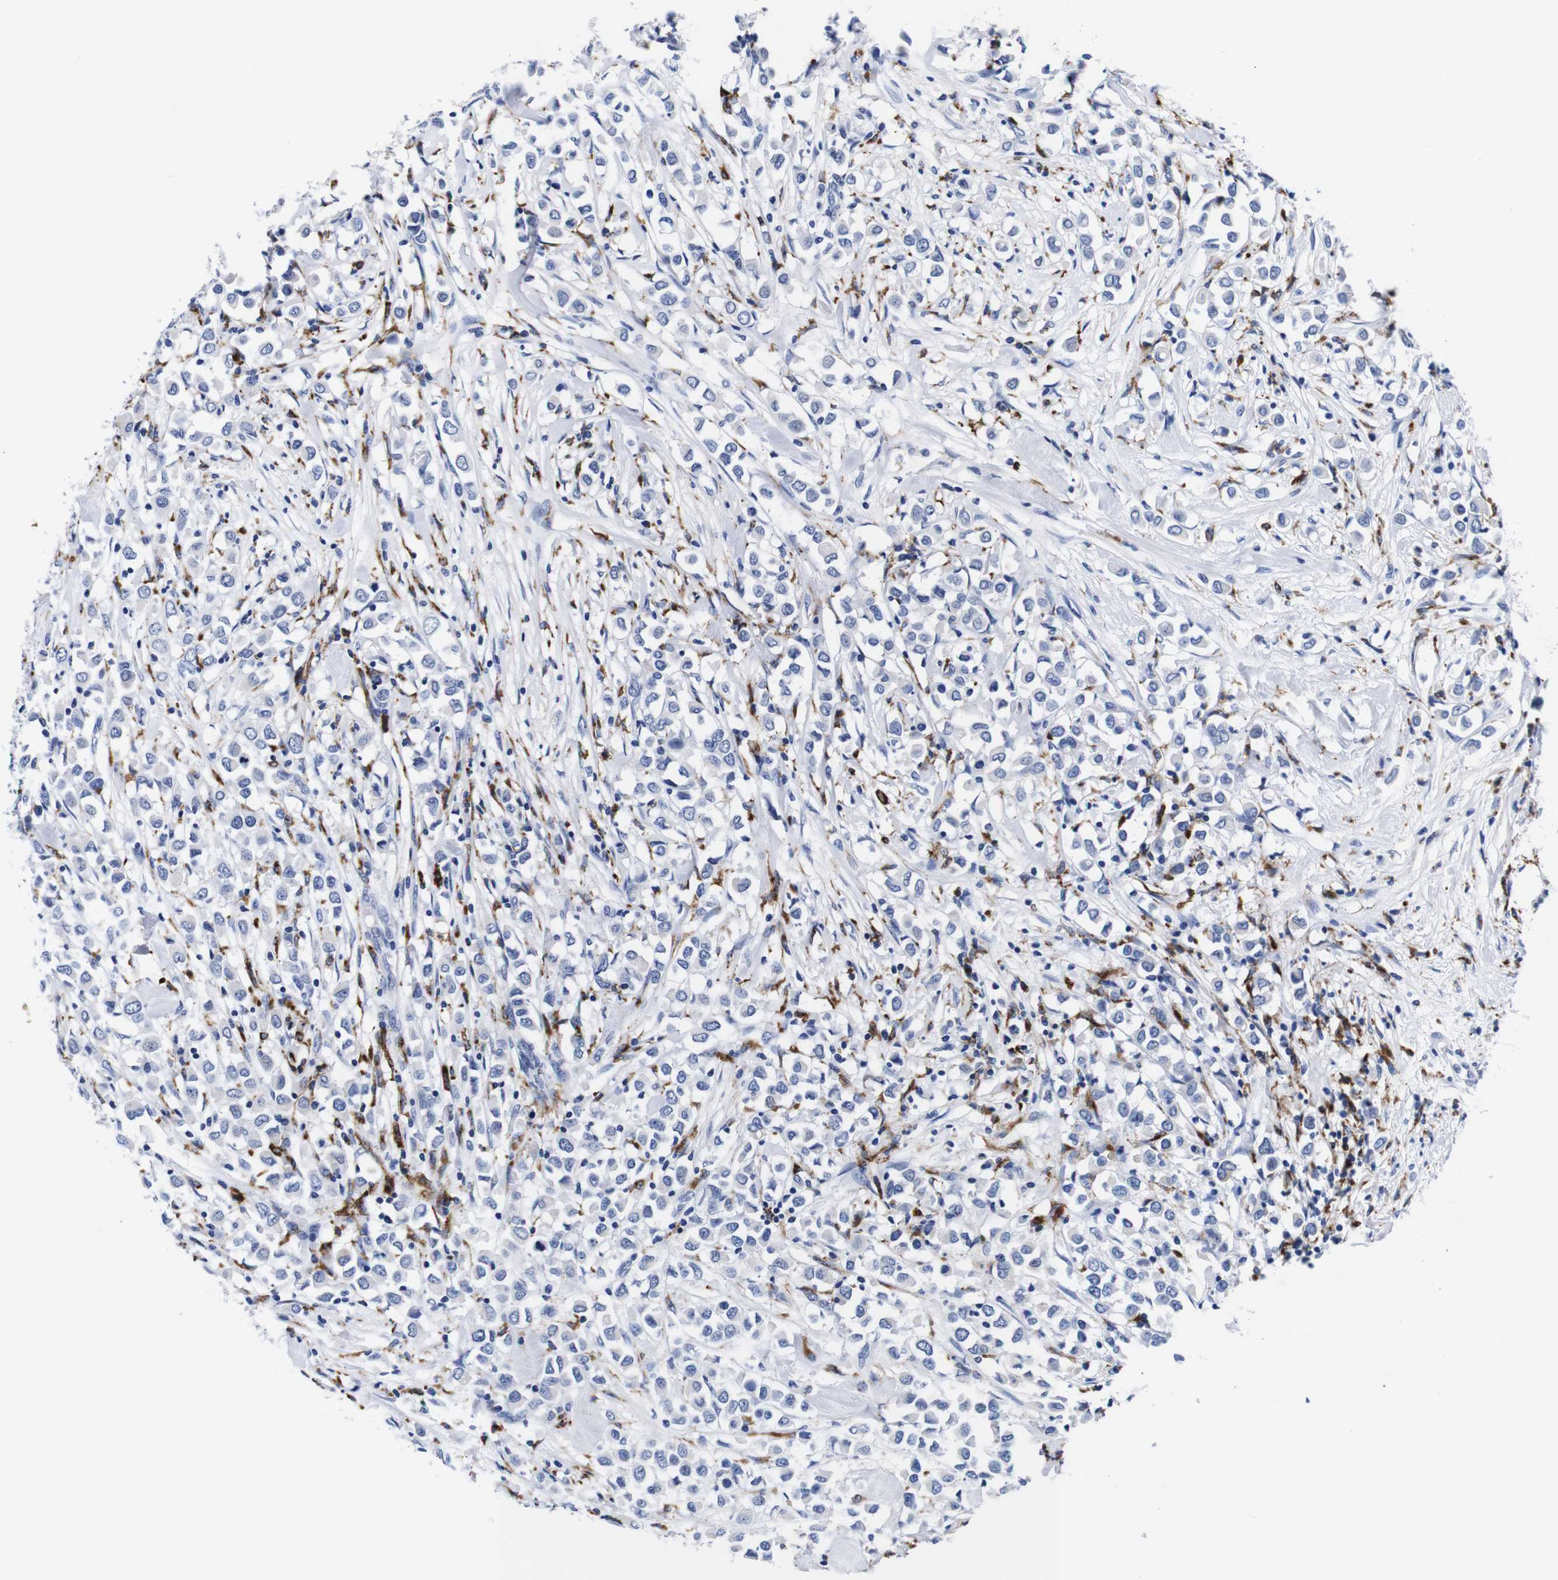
{"staining": {"intensity": "negative", "quantity": "none", "location": "none"}, "tissue": "breast cancer", "cell_type": "Tumor cells", "image_type": "cancer", "snomed": [{"axis": "morphology", "description": "Duct carcinoma"}, {"axis": "topography", "description": "Breast"}], "caption": "High power microscopy photomicrograph of an IHC micrograph of breast cancer, revealing no significant staining in tumor cells.", "gene": "HLA-DMB", "patient": {"sex": "female", "age": 61}}